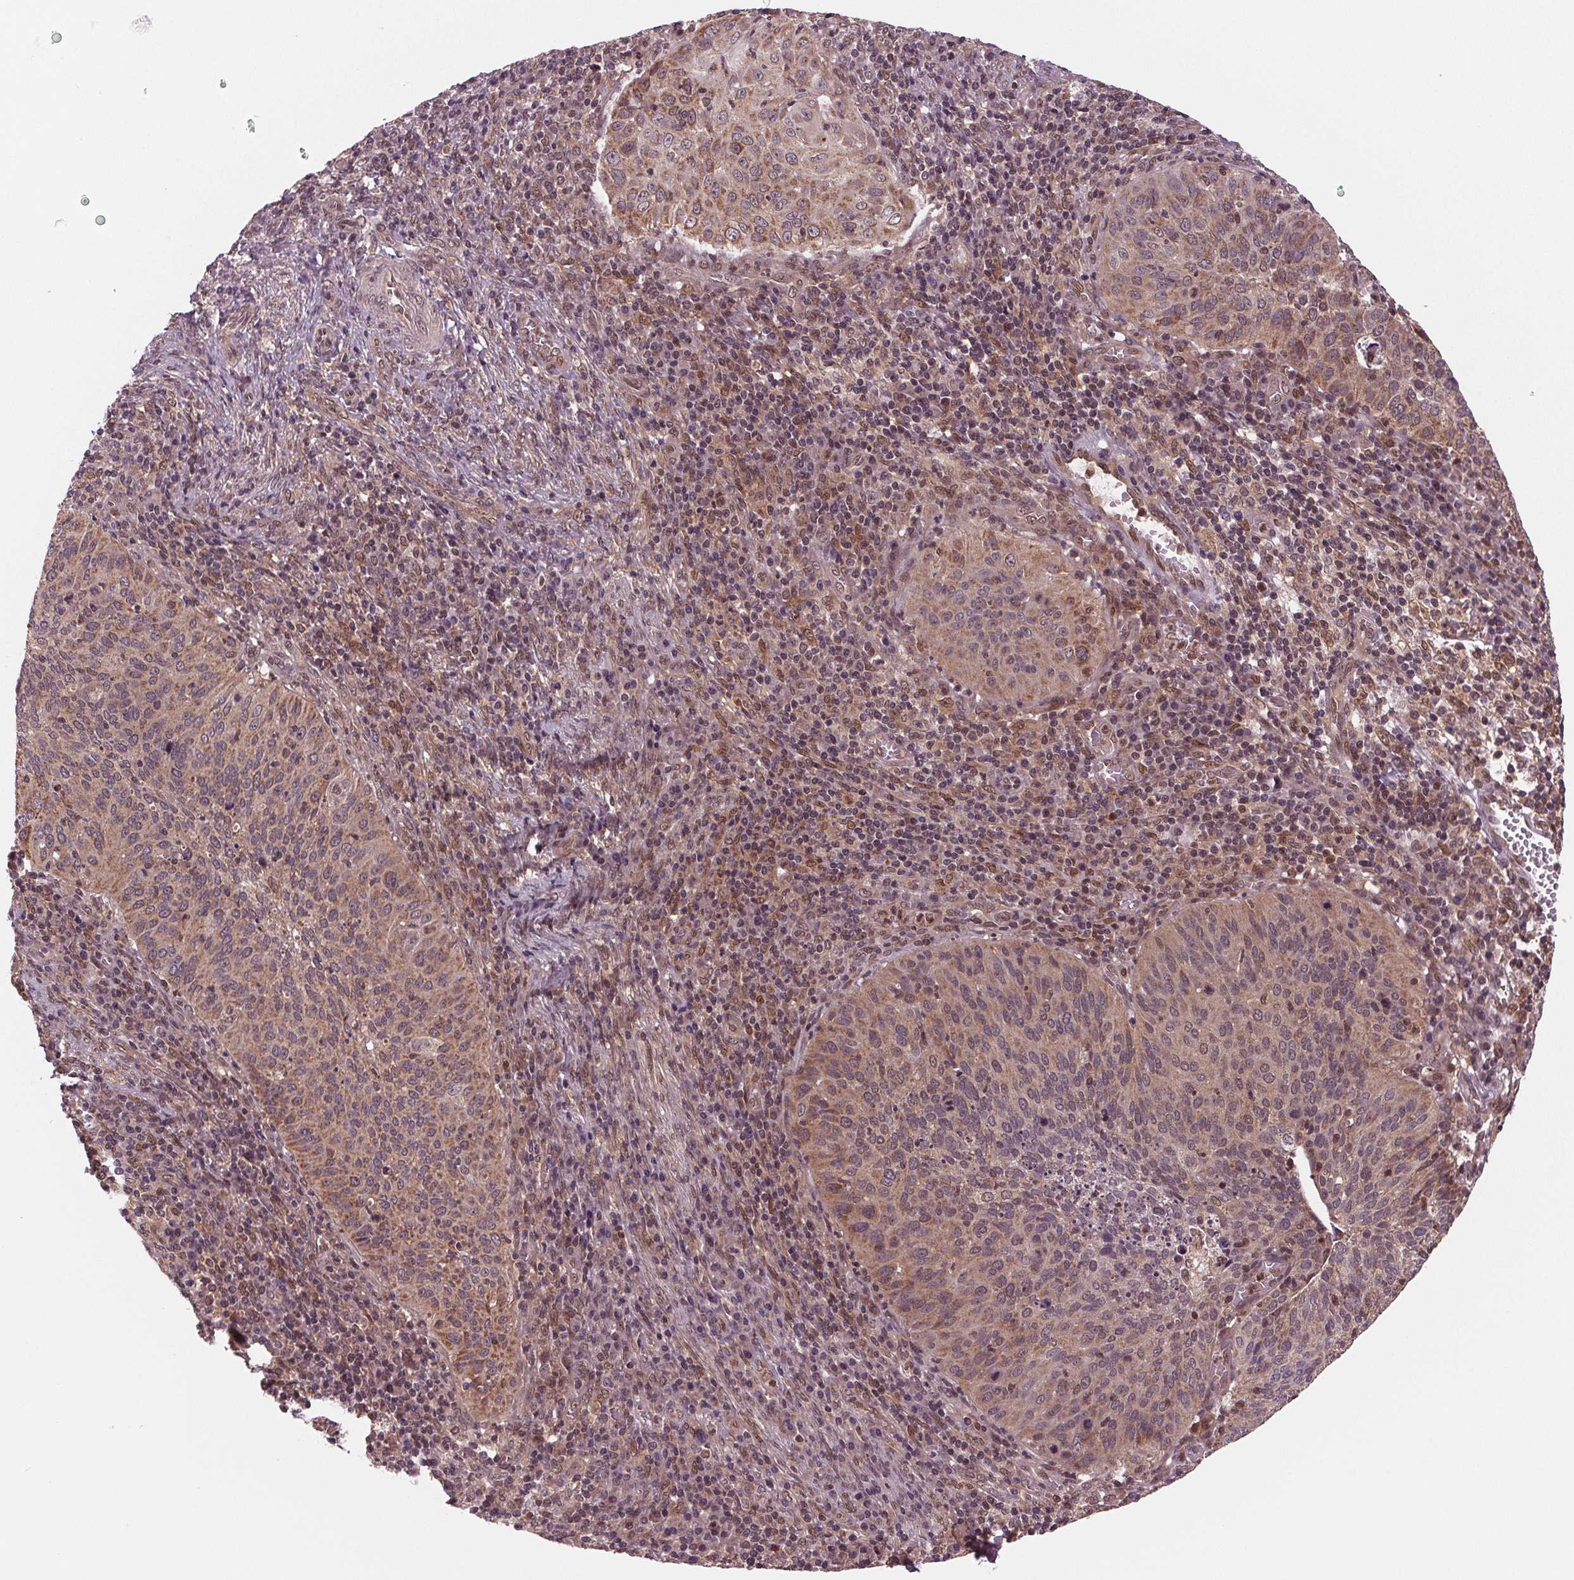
{"staining": {"intensity": "weak", "quantity": ">75%", "location": "cytoplasmic/membranous"}, "tissue": "cervical cancer", "cell_type": "Tumor cells", "image_type": "cancer", "snomed": [{"axis": "morphology", "description": "Squamous cell carcinoma, NOS"}, {"axis": "topography", "description": "Cervix"}], "caption": "The micrograph reveals immunohistochemical staining of cervical cancer. There is weak cytoplasmic/membranous staining is present in about >75% of tumor cells.", "gene": "STAT3", "patient": {"sex": "female", "age": 39}}